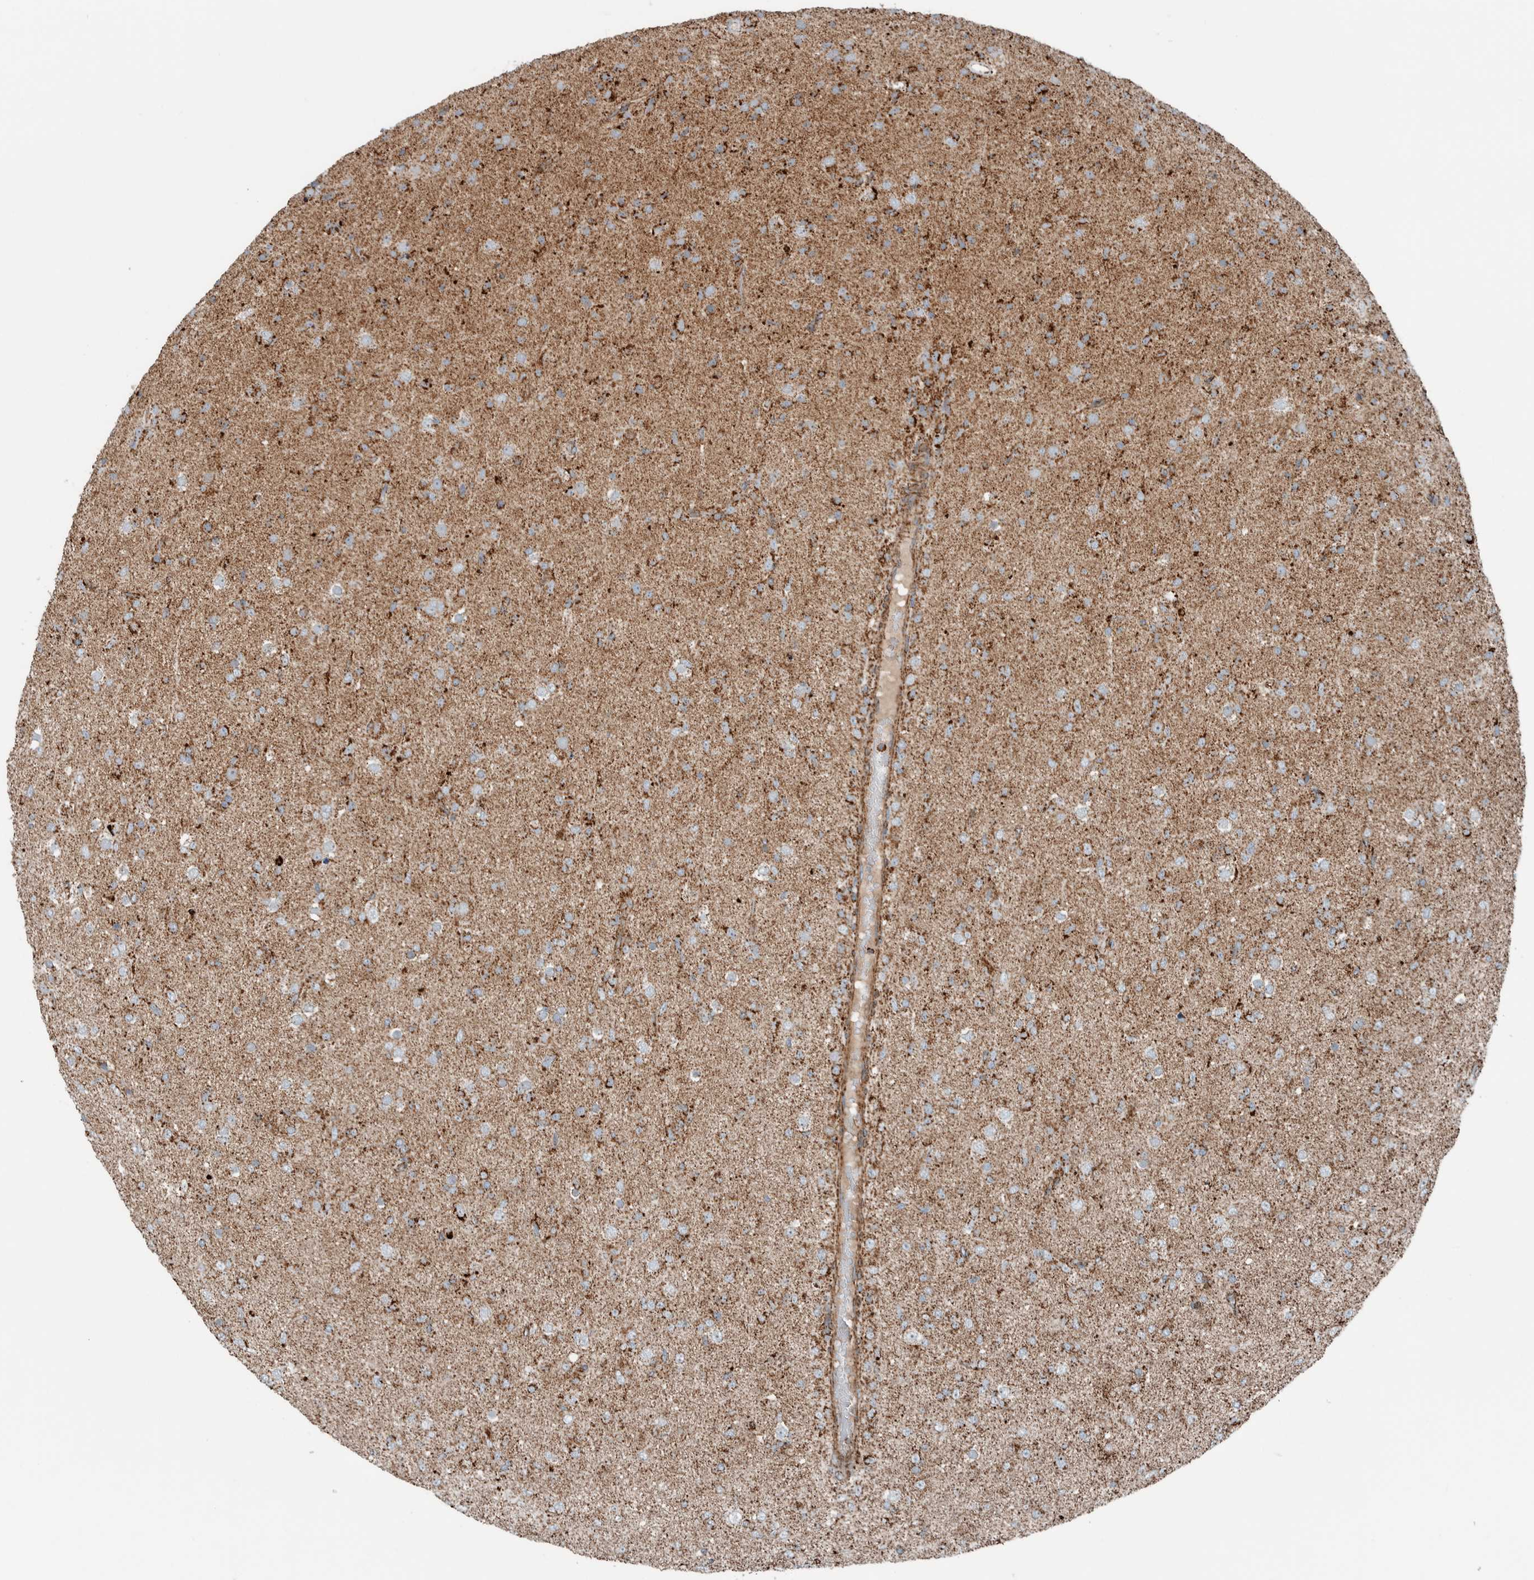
{"staining": {"intensity": "moderate", "quantity": ">75%", "location": "cytoplasmic/membranous"}, "tissue": "glioma", "cell_type": "Tumor cells", "image_type": "cancer", "snomed": [{"axis": "morphology", "description": "Glioma, malignant, Low grade"}, {"axis": "topography", "description": "Brain"}], "caption": "Brown immunohistochemical staining in malignant glioma (low-grade) shows moderate cytoplasmic/membranous staining in approximately >75% of tumor cells.", "gene": "CNTROB", "patient": {"sex": "male", "age": 65}}